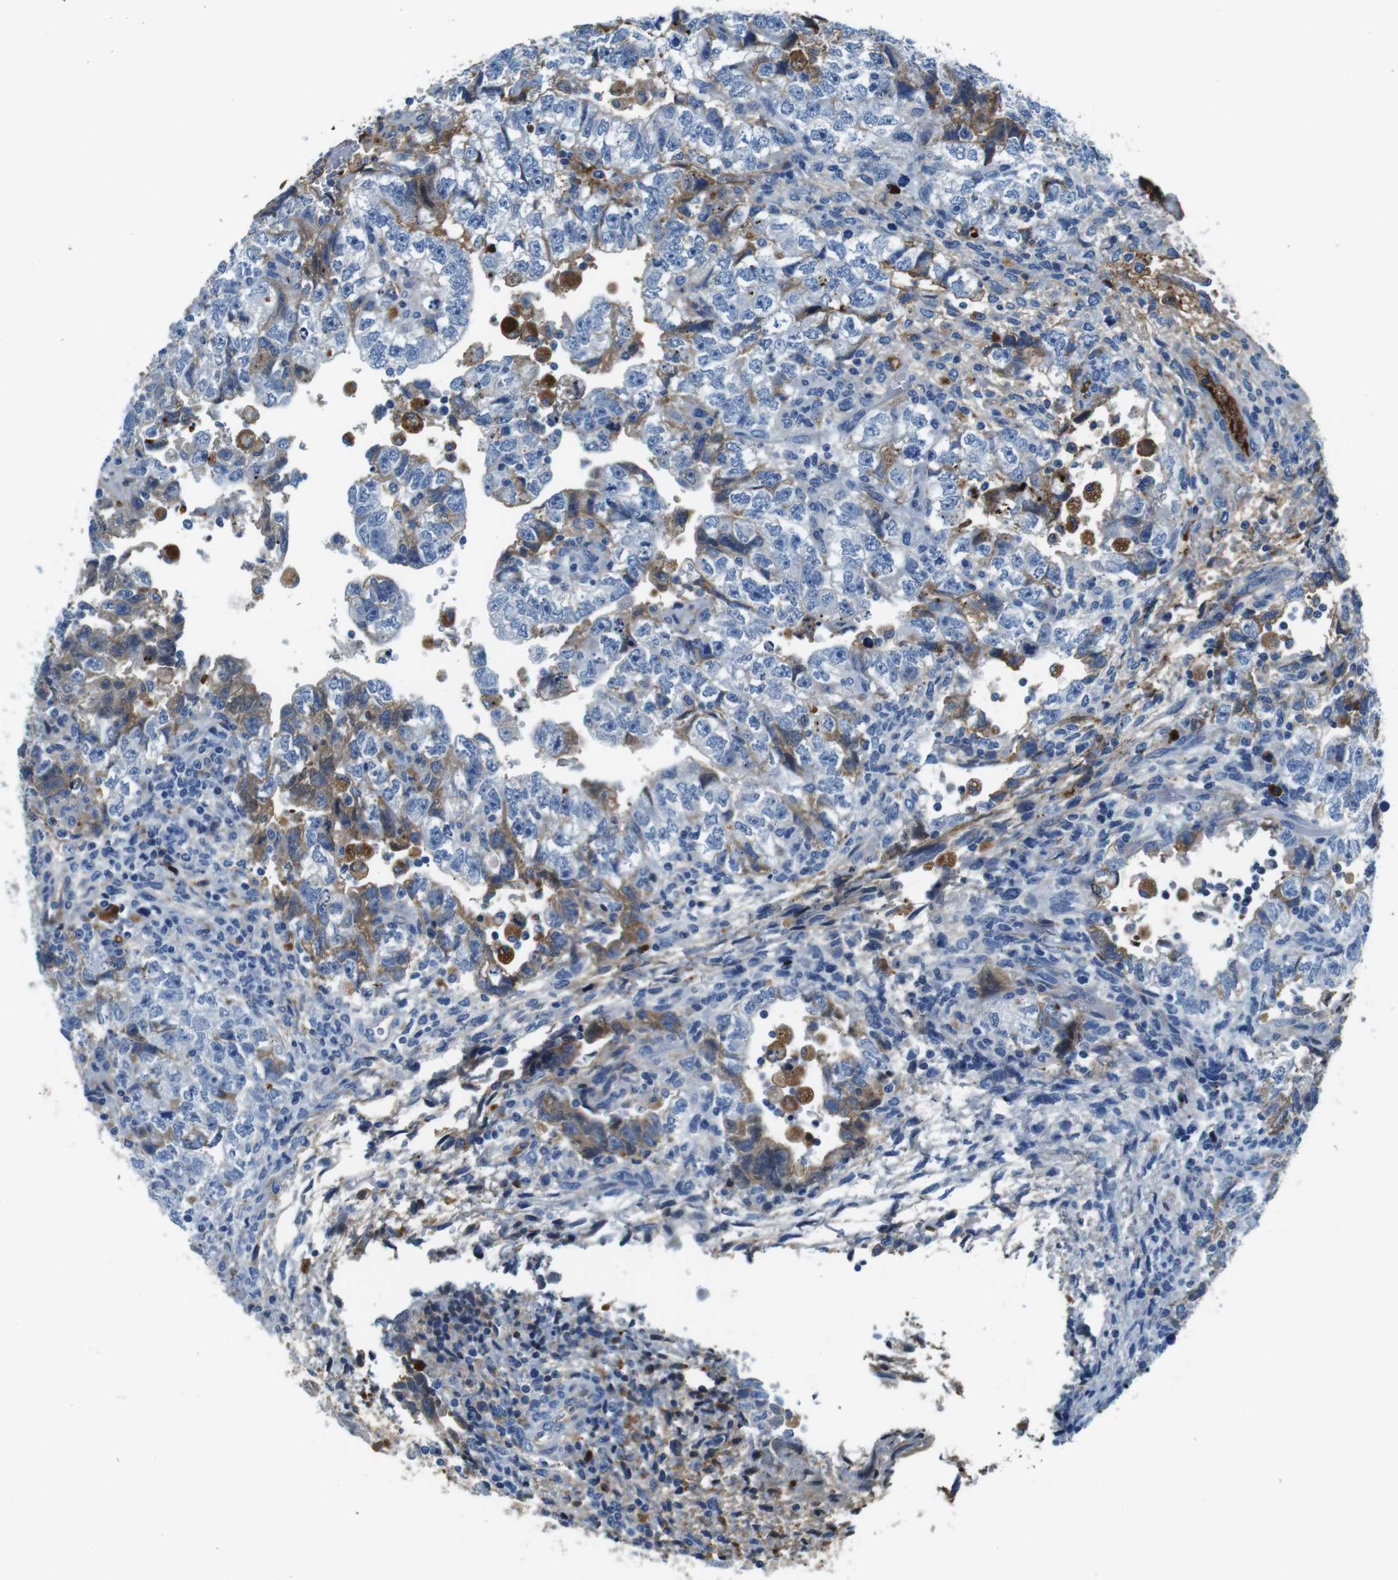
{"staining": {"intensity": "moderate", "quantity": "<25%", "location": "cytoplasmic/membranous"}, "tissue": "testis cancer", "cell_type": "Tumor cells", "image_type": "cancer", "snomed": [{"axis": "morphology", "description": "Carcinoma, Embryonal, NOS"}, {"axis": "topography", "description": "Testis"}], "caption": "Immunohistochemical staining of human testis cancer (embryonal carcinoma) shows moderate cytoplasmic/membranous protein staining in about <25% of tumor cells.", "gene": "IGKC", "patient": {"sex": "male", "age": 36}}